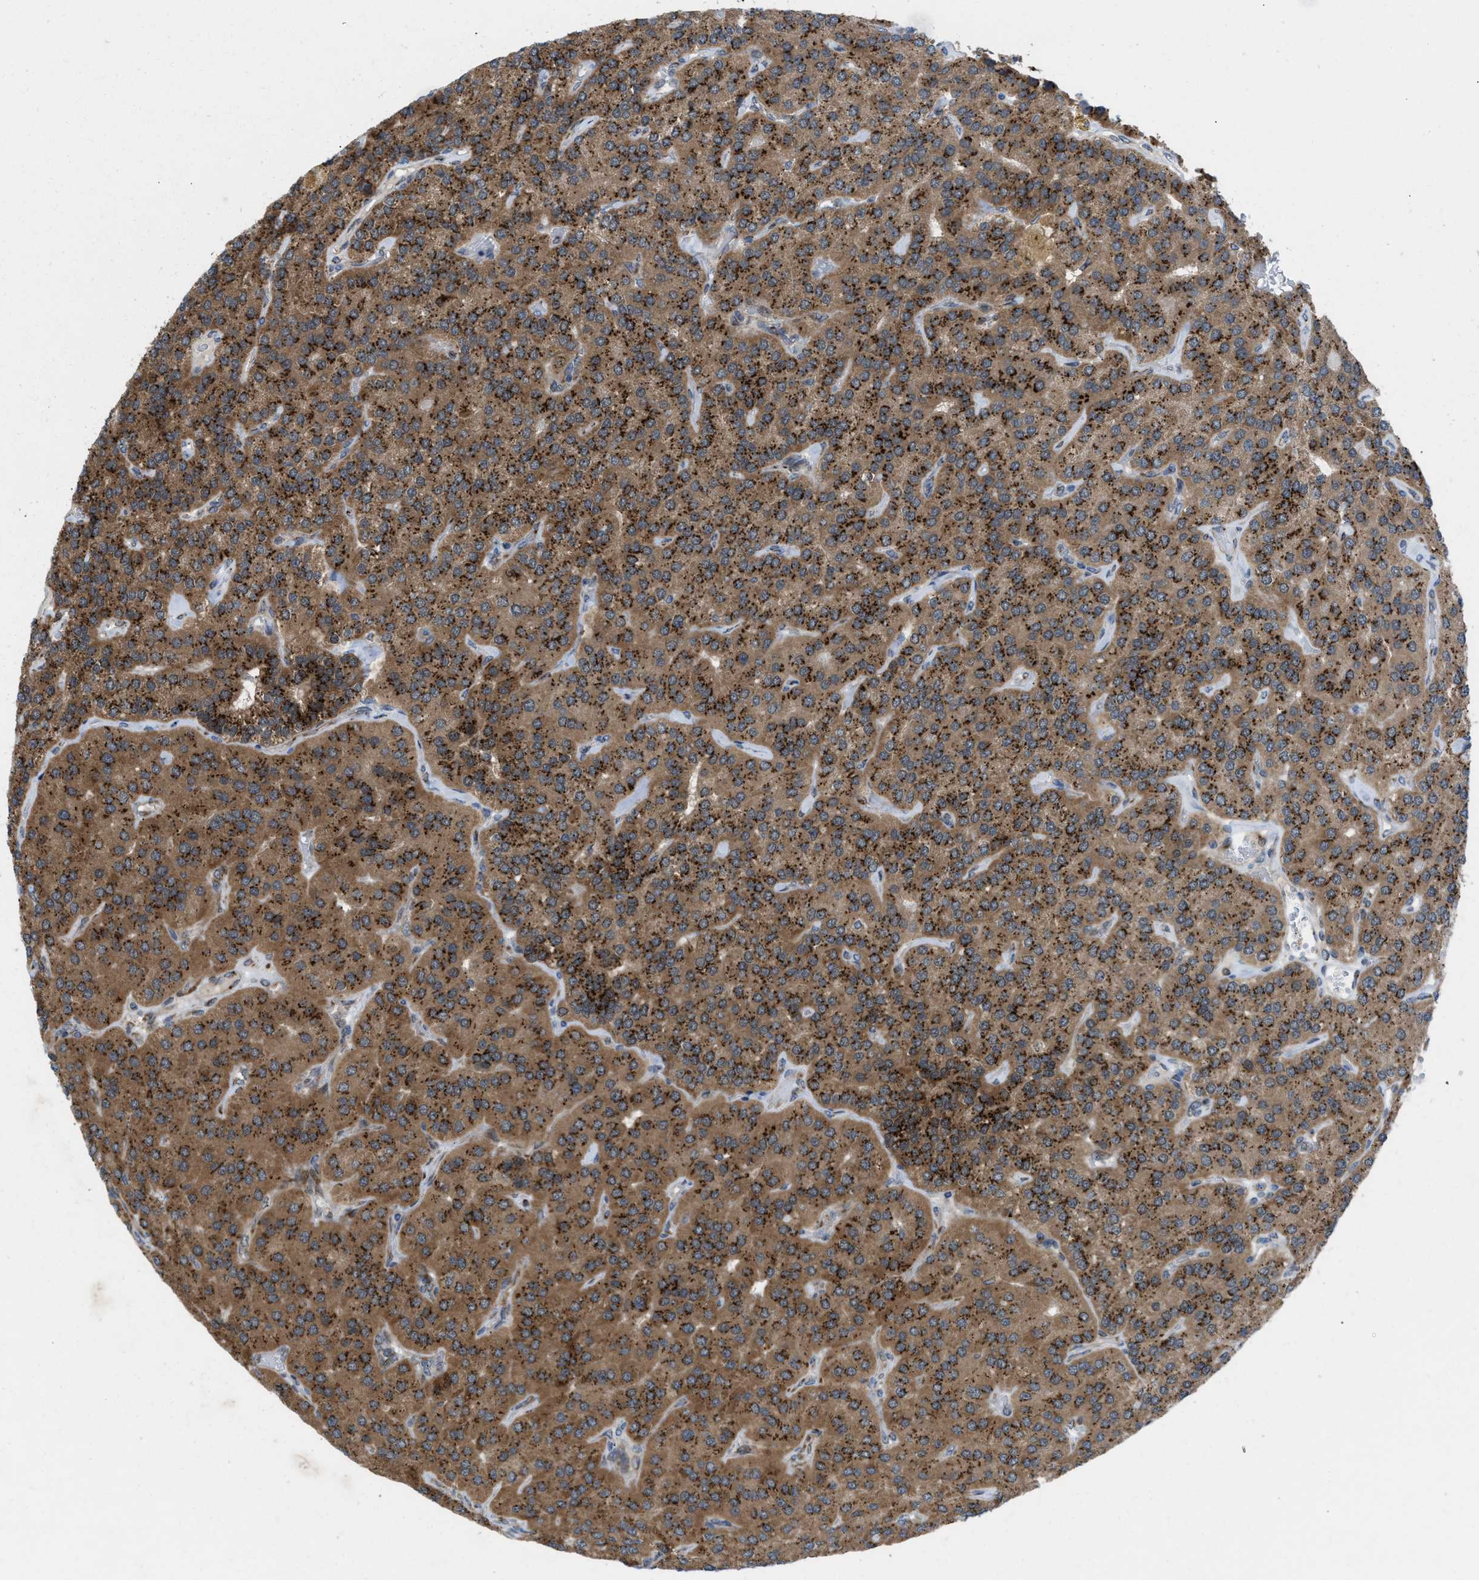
{"staining": {"intensity": "moderate", "quantity": ">75%", "location": "cytoplasmic/membranous"}, "tissue": "parathyroid gland", "cell_type": "Glandular cells", "image_type": "normal", "snomed": [{"axis": "morphology", "description": "Normal tissue, NOS"}, {"axis": "morphology", "description": "Adenoma, NOS"}, {"axis": "topography", "description": "Parathyroid gland"}], "caption": "Moderate cytoplasmic/membranous protein staining is seen in about >75% of glandular cells in parathyroid gland. (Stains: DAB (3,3'-diaminobenzidine) in brown, nuclei in blue, Microscopy: brightfield microscopy at high magnification).", "gene": "SLC38A10", "patient": {"sex": "female", "age": 86}}